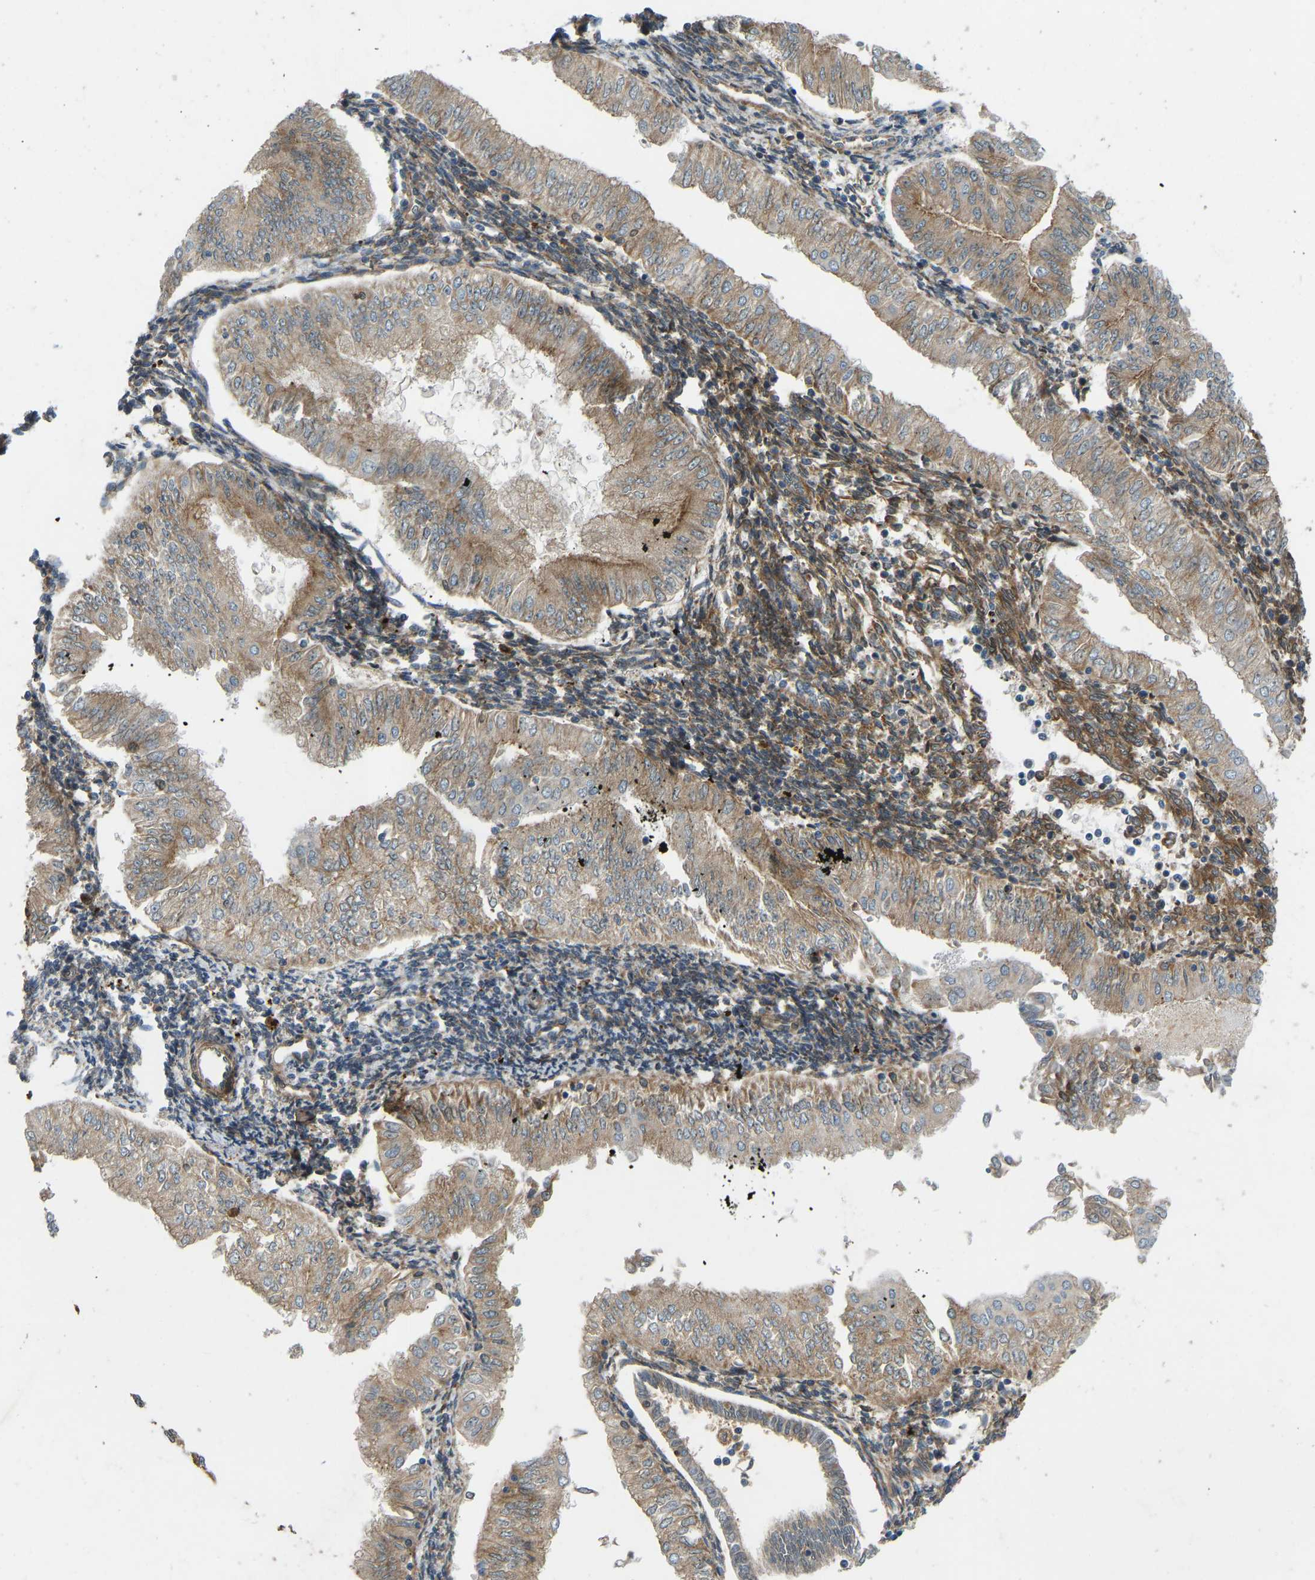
{"staining": {"intensity": "moderate", "quantity": ">75%", "location": "cytoplasmic/membranous"}, "tissue": "endometrial cancer", "cell_type": "Tumor cells", "image_type": "cancer", "snomed": [{"axis": "morphology", "description": "Normal tissue, NOS"}, {"axis": "morphology", "description": "Adenocarcinoma, NOS"}, {"axis": "topography", "description": "Endometrium"}], "caption": "Immunohistochemistry staining of endometrial adenocarcinoma, which shows medium levels of moderate cytoplasmic/membranous expression in about >75% of tumor cells indicating moderate cytoplasmic/membranous protein staining. The staining was performed using DAB (brown) for protein detection and nuclei were counterstained in hematoxylin (blue).", "gene": "OS9", "patient": {"sex": "female", "age": 53}}